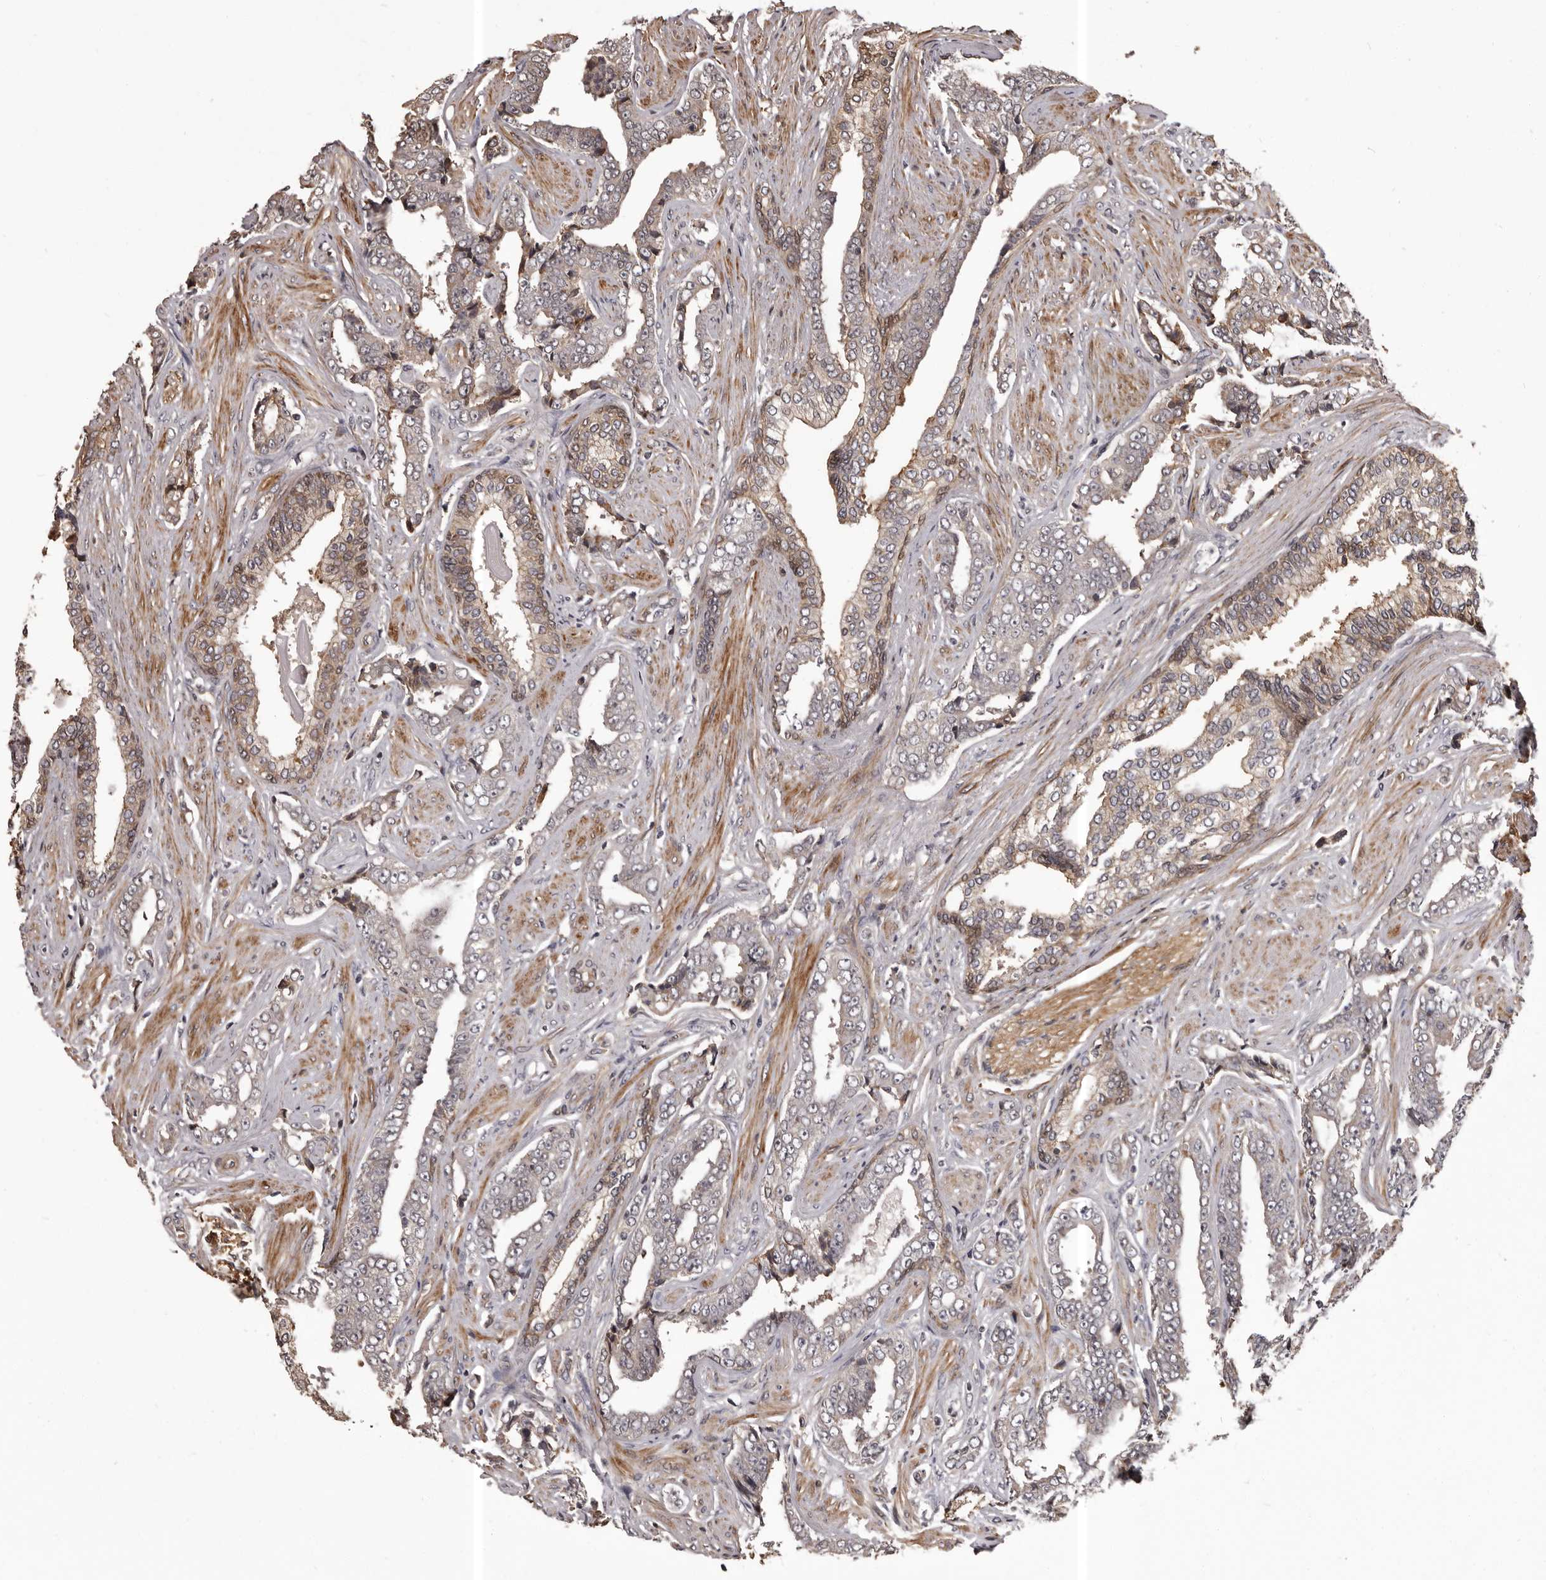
{"staining": {"intensity": "weak", "quantity": "25%-75%", "location": "cytoplasmic/membranous"}, "tissue": "prostate cancer", "cell_type": "Tumor cells", "image_type": "cancer", "snomed": [{"axis": "morphology", "description": "Adenocarcinoma, High grade"}, {"axis": "topography", "description": "Prostate"}], "caption": "IHC (DAB) staining of high-grade adenocarcinoma (prostate) demonstrates weak cytoplasmic/membranous protein positivity in approximately 25%-75% of tumor cells.", "gene": "SLITRK6", "patient": {"sex": "male", "age": 71}}